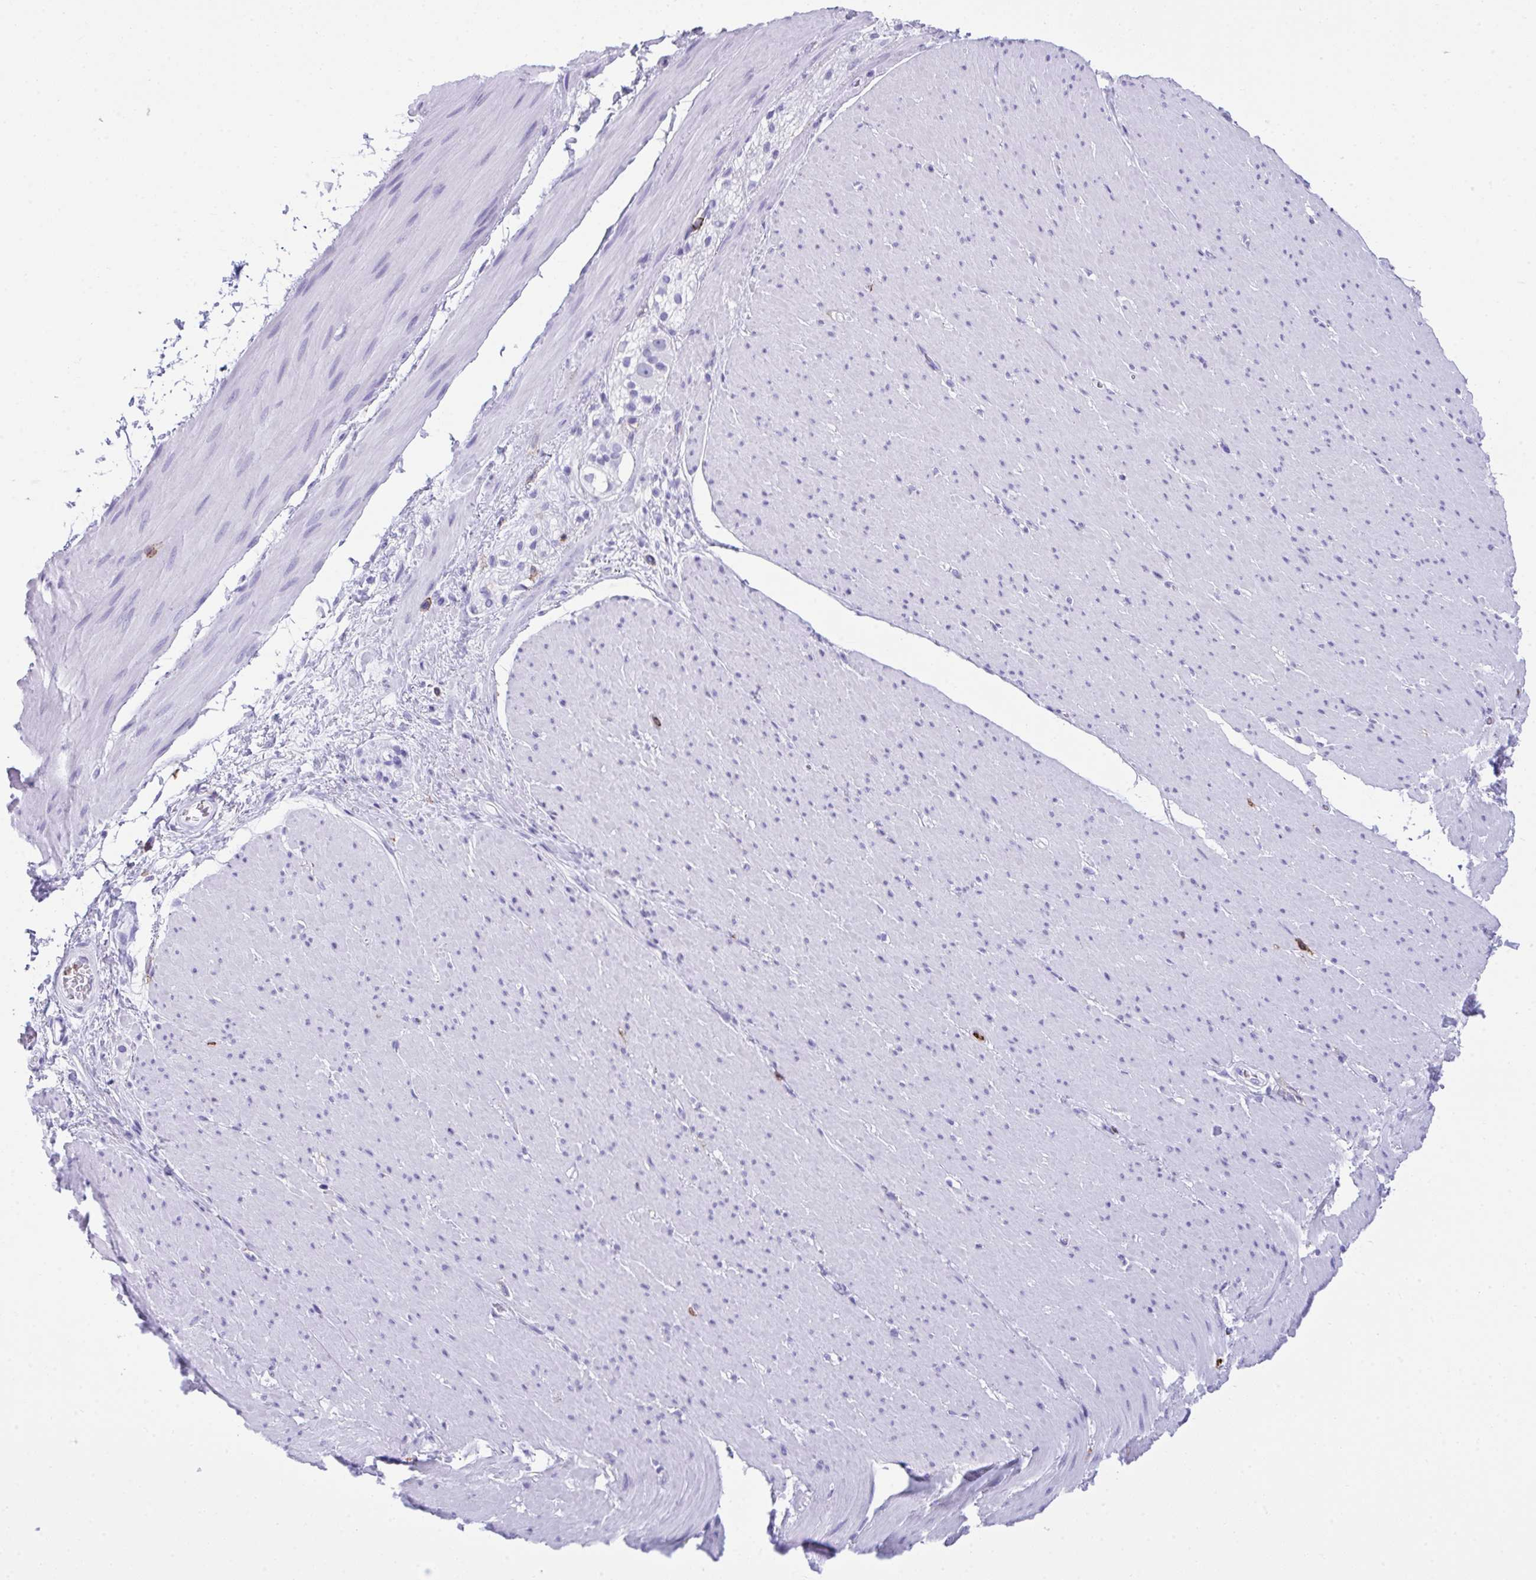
{"staining": {"intensity": "negative", "quantity": "none", "location": "none"}, "tissue": "smooth muscle", "cell_type": "Smooth muscle cells", "image_type": "normal", "snomed": [{"axis": "morphology", "description": "Normal tissue, NOS"}, {"axis": "topography", "description": "Smooth muscle"}, {"axis": "topography", "description": "Rectum"}], "caption": "DAB immunohistochemical staining of normal human smooth muscle displays no significant staining in smooth muscle cells. Nuclei are stained in blue.", "gene": "SPN", "patient": {"sex": "male", "age": 53}}